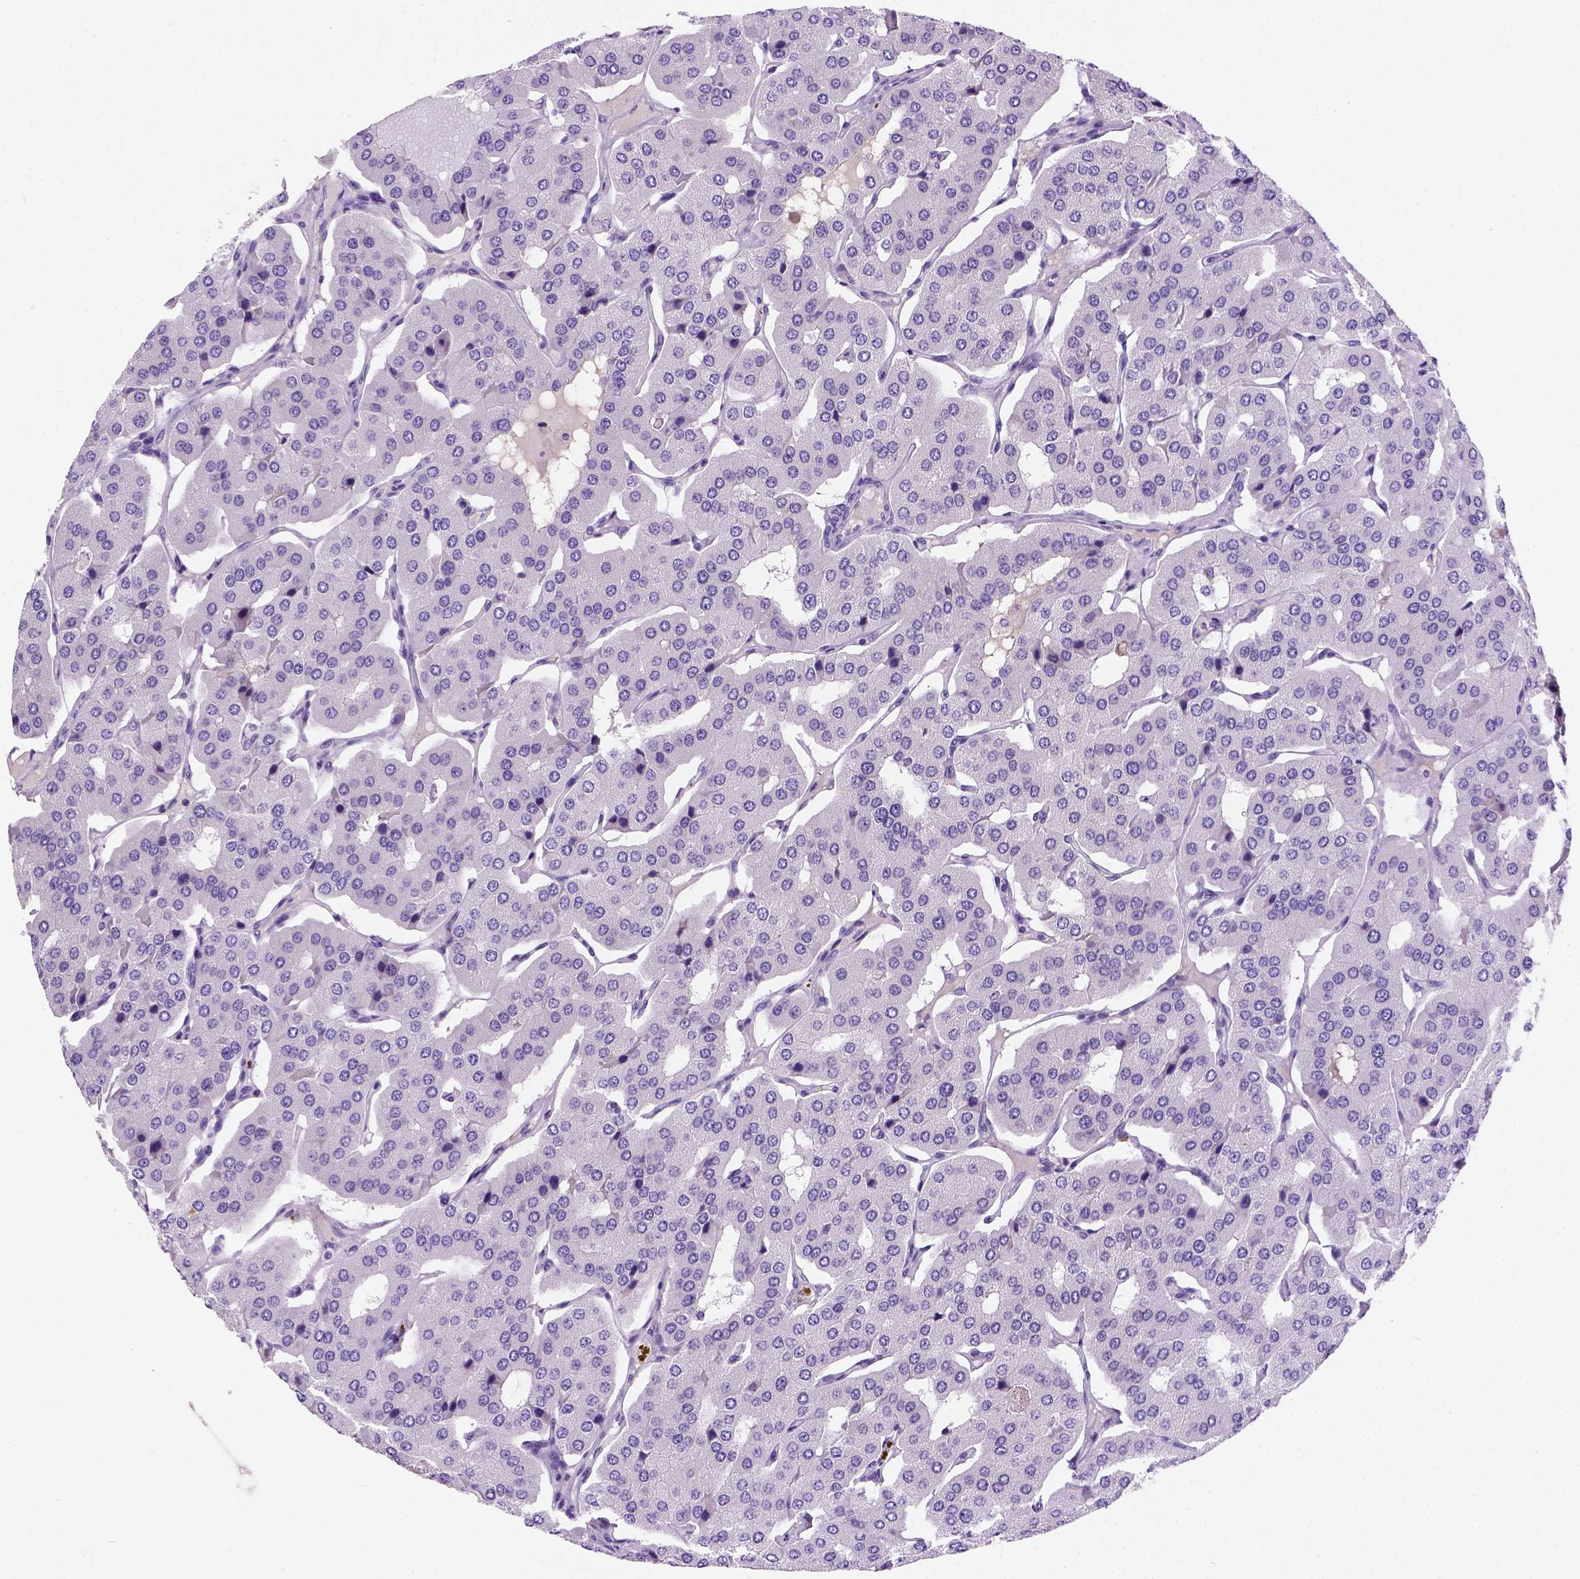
{"staining": {"intensity": "negative", "quantity": "none", "location": "none"}, "tissue": "parathyroid gland", "cell_type": "Glandular cells", "image_type": "normal", "snomed": [{"axis": "morphology", "description": "Normal tissue, NOS"}, {"axis": "morphology", "description": "Adenoma, NOS"}, {"axis": "topography", "description": "Parathyroid gland"}], "caption": "Unremarkable parathyroid gland was stained to show a protein in brown. There is no significant expression in glandular cells.", "gene": "FAM81B", "patient": {"sex": "female", "age": 86}}